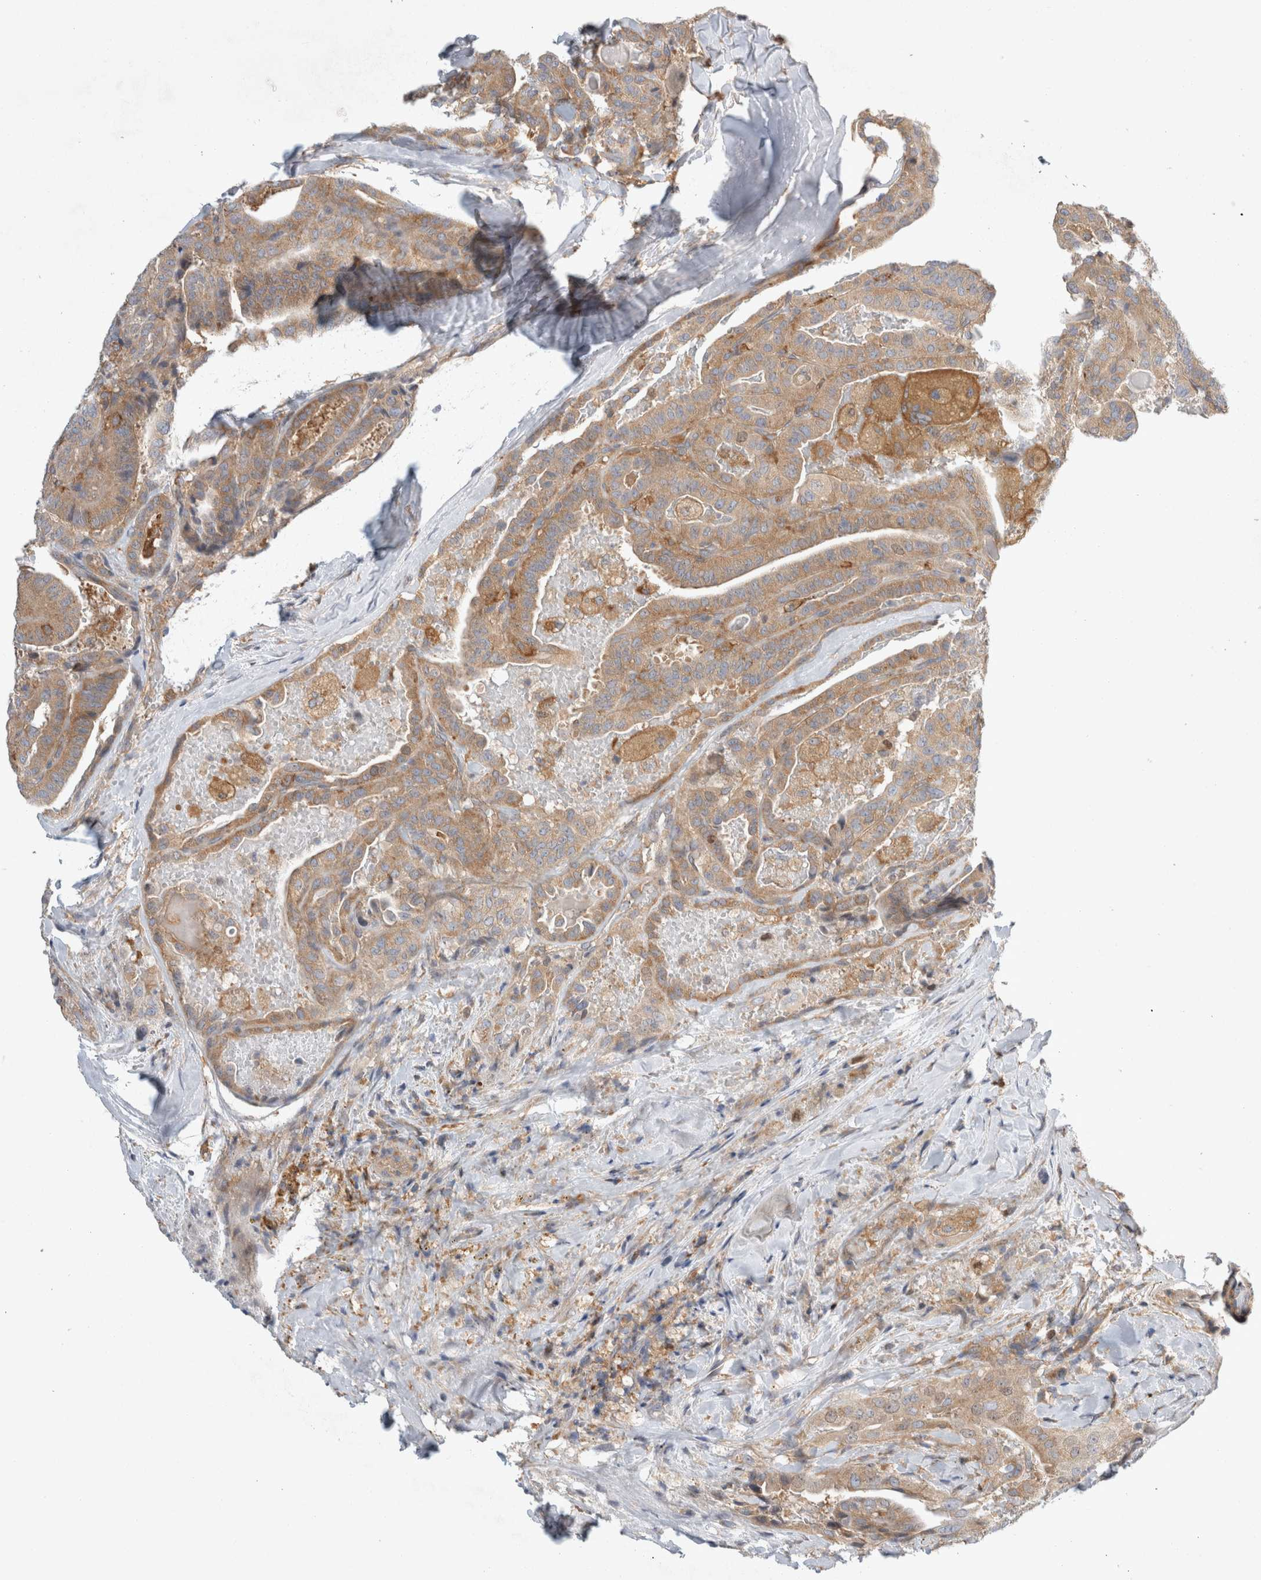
{"staining": {"intensity": "moderate", "quantity": ">75%", "location": "cytoplasmic/membranous"}, "tissue": "thyroid cancer", "cell_type": "Tumor cells", "image_type": "cancer", "snomed": [{"axis": "morphology", "description": "Papillary adenocarcinoma, NOS"}, {"axis": "topography", "description": "Thyroid gland"}], "caption": "Immunohistochemistry of thyroid cancer (papillary adenocarcinoma) exhibits medium levels of moderate cytoplasmic/membranous expression in approximately >75% of tumor cells.", "gene": "CDCA7L", "patient": {"sex": "male", "age": 77}}